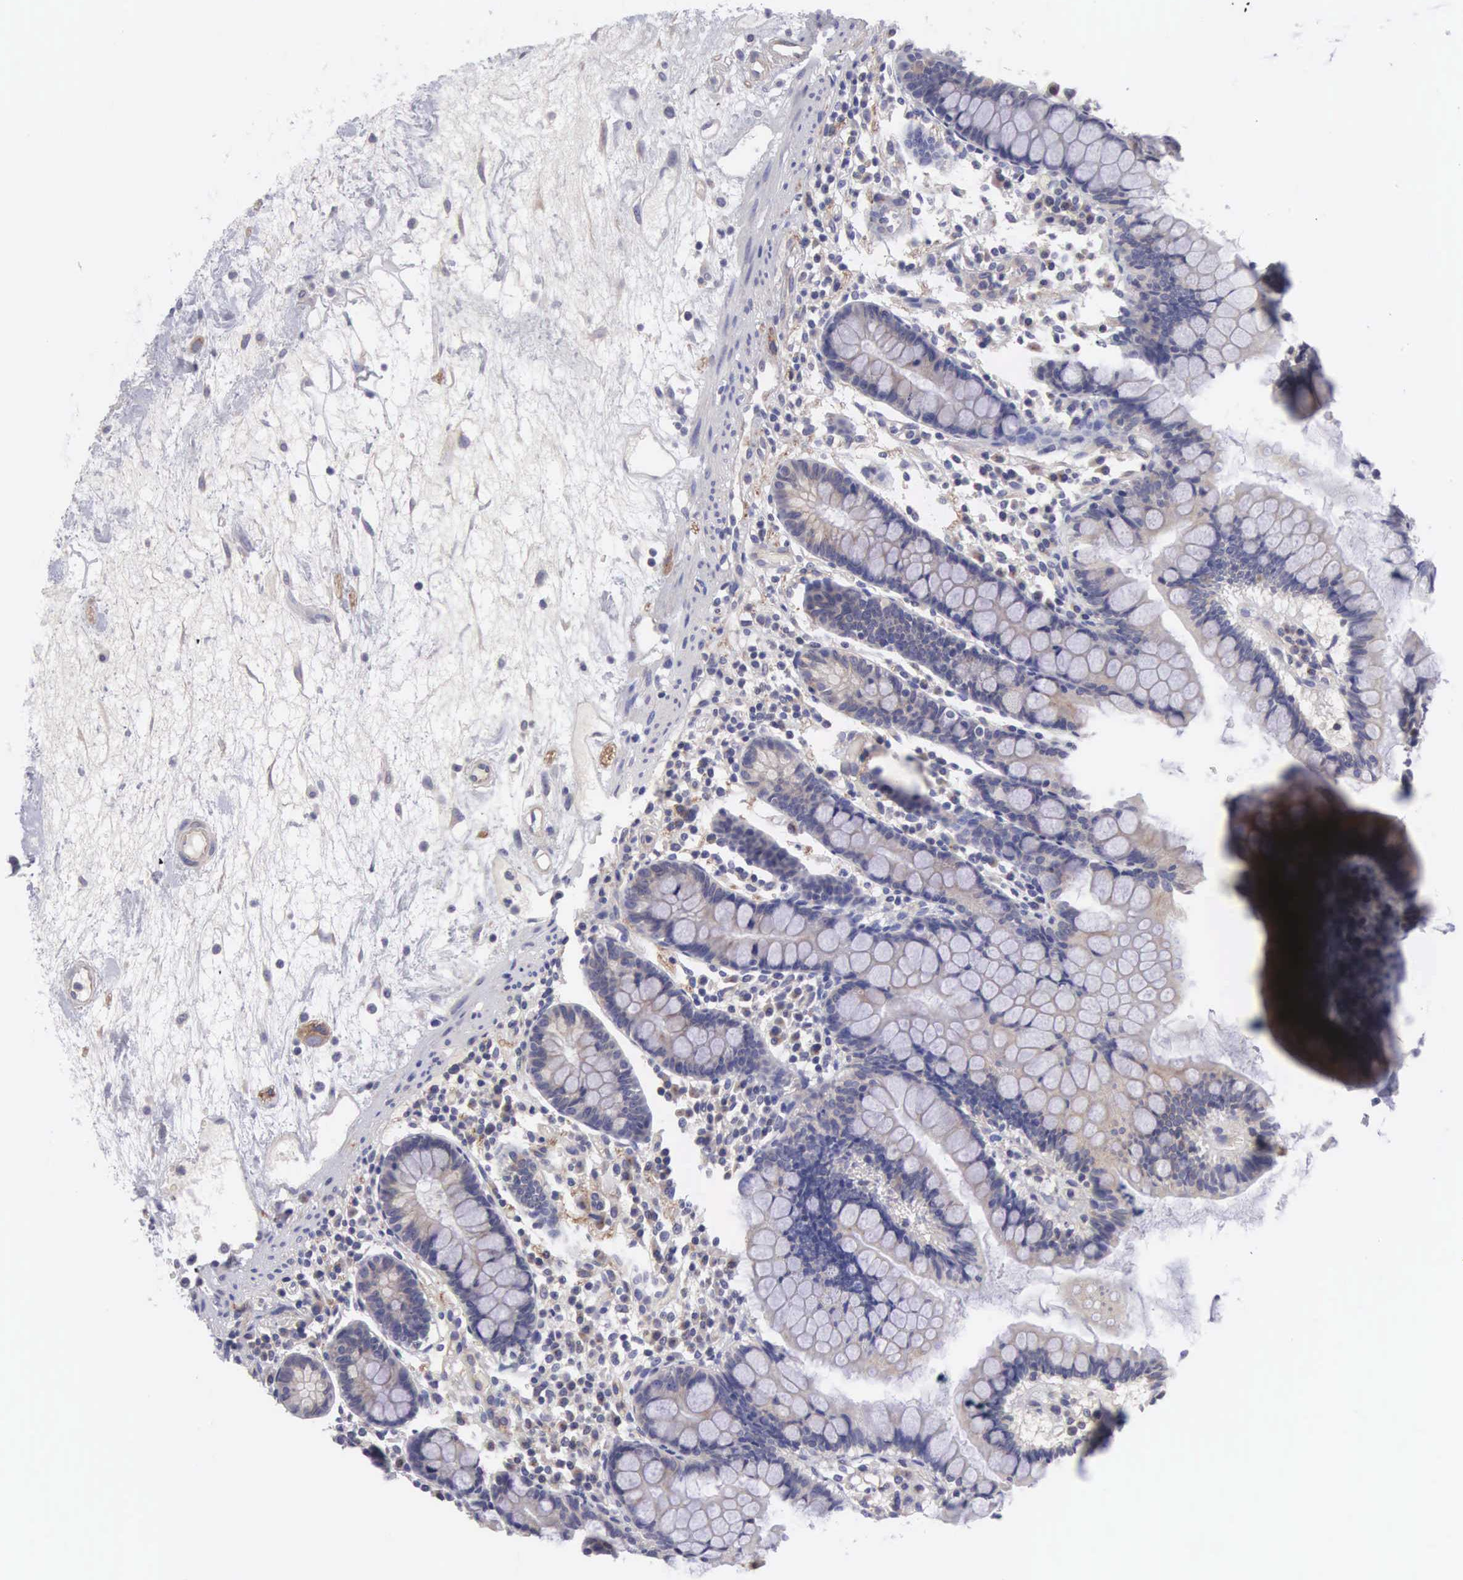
{"staining": {"intensity": "weak", "quantity": "<25%", "location": "cytoplasmic/membranous"}, "tissue": "small intestine", "cell_type": "Glandular cells", "image_type": "normal", "snomed": [{"axis": "morphology", "description": "Normal tissue, NOS"}, {"axis": "topography", "description": "Small intestine"}], "caption": "Immunohistochemical staining of normal small intestine displays no significant expression in glandular cells. (DAB immunohistochemistry with hematoxylin counter stain).", "gene": "SLITRK4", "patient": {"sex": "female", "age": 51}}